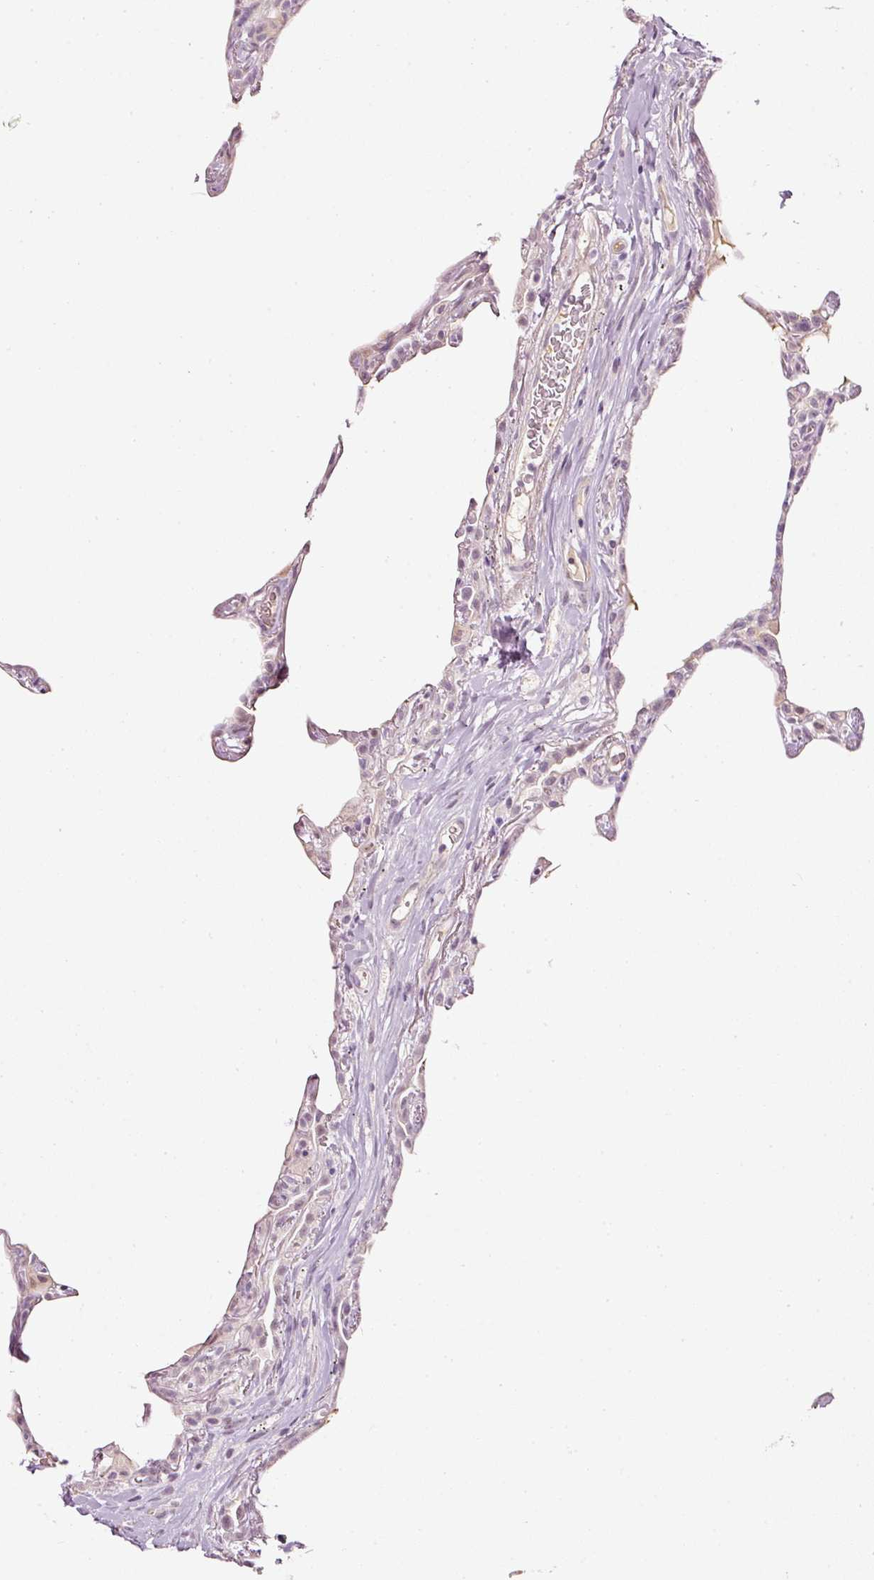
{"staining": {"intensity": "negative", "quantity": "none", "location": "none"}, "tissue": "lung", "cell_type": "Alveolar cells", "image_type": "normal", "snomed": [{"axis": "morphology", "description": "Normal tissue, NOS"}, {"axis": "topography", "description": "Lung"}], "caption": "This is an immunohistochemistry photomicrograph of benign human lung. There is no staining in alveolar cells.", "gene": "TOGARAM1", "patient": {"sex": "female", "age": 57}}